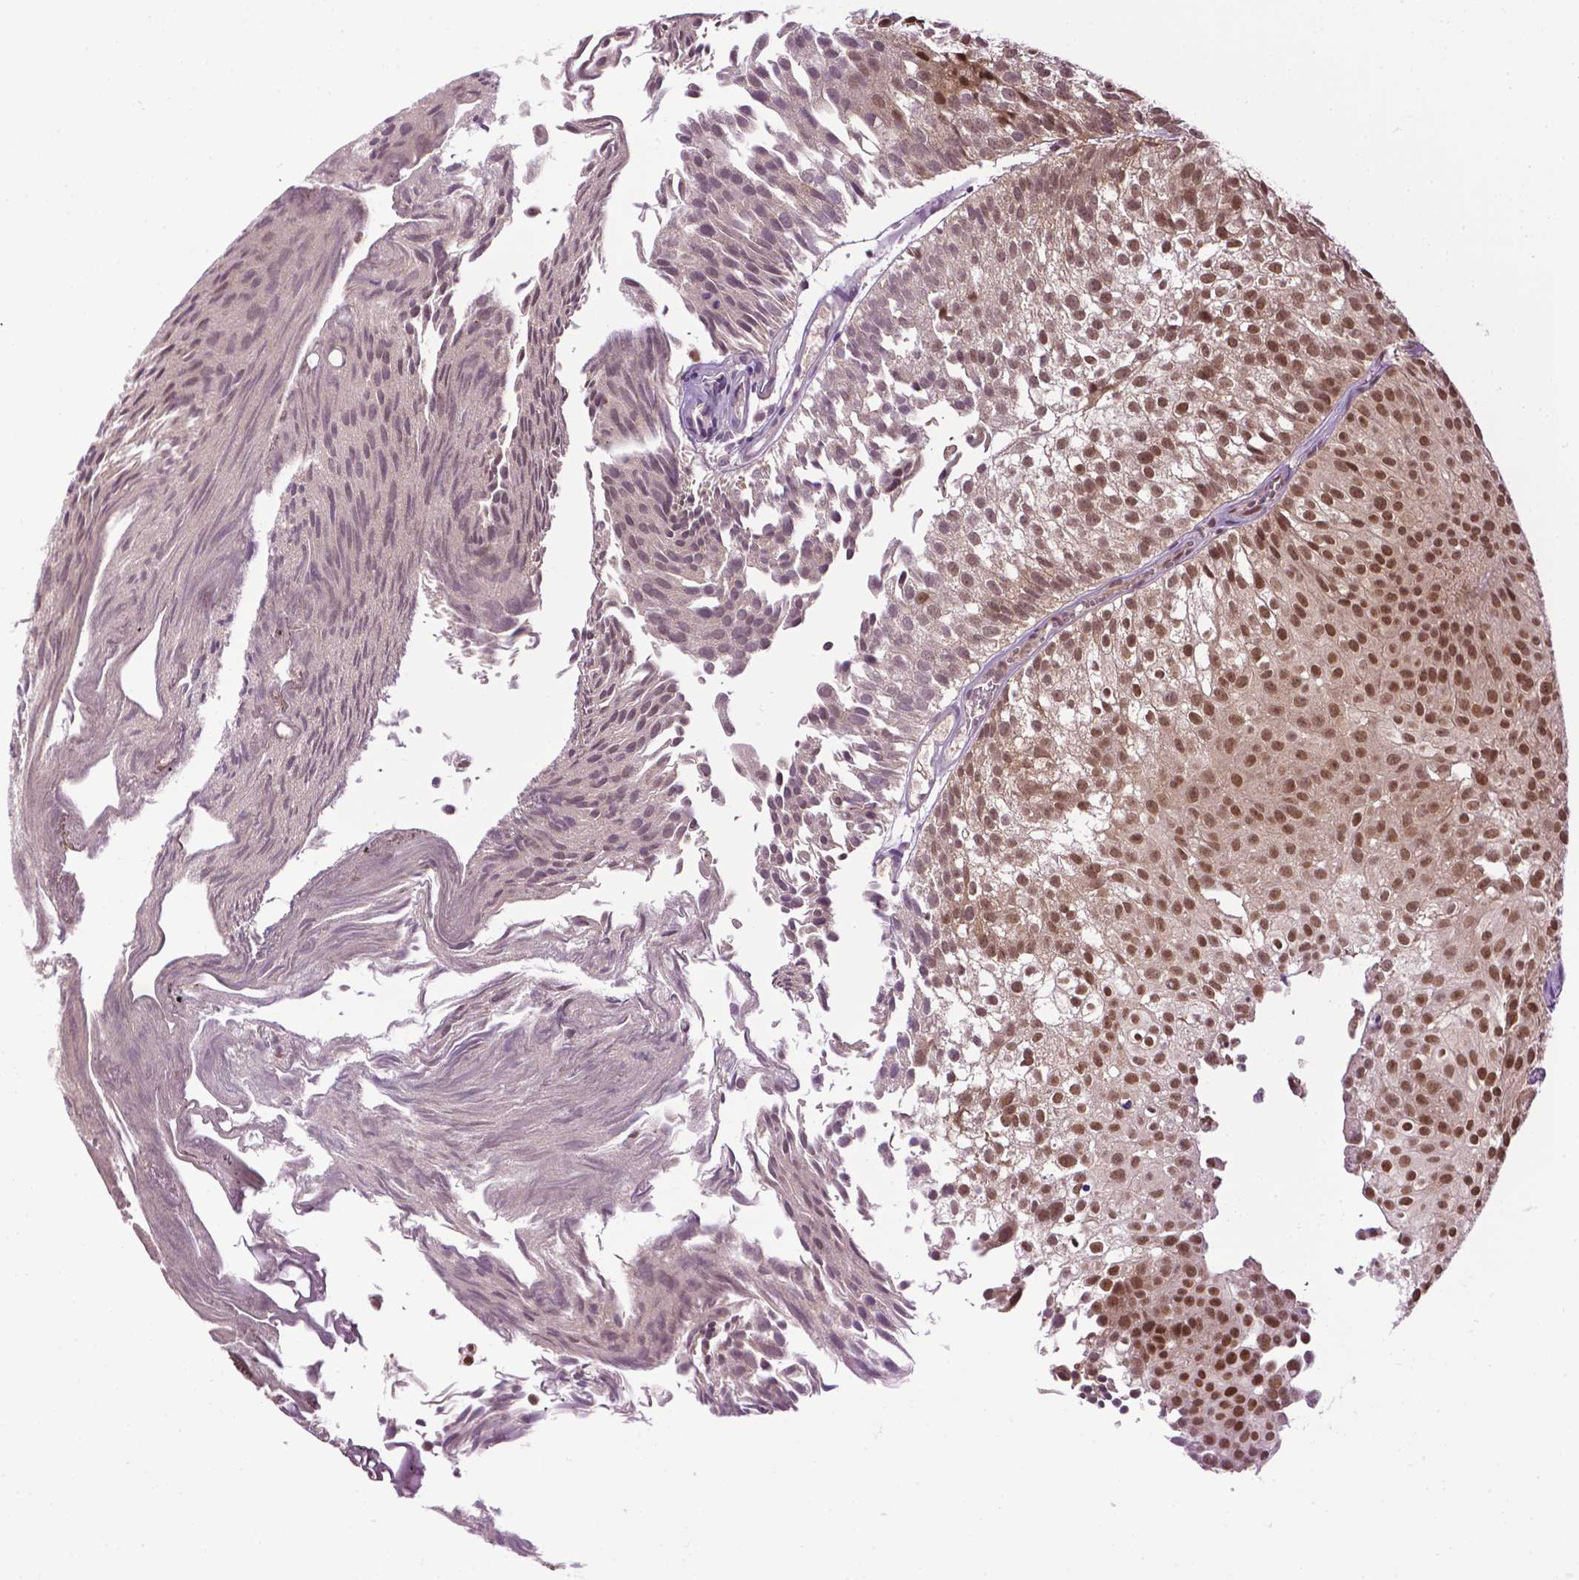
{"staining": {"intensity": "moderate", "quantity": ">75%", "location": "nuclear"}, "tissue": "urothelial cancer", "cell_type": "Tumor cells", "image_type": "cancer", "snomed": [{"axis": "morphology", "description": "Urothelial carcinoma, Low grade"}, {"axis": "topography", "description": "Urinary bladder"}], "caption": "Urothelial carcinoma (low-grade) stained with a protein marker displays moderate staining in tumor cells.", "gene": "UBQLN4", "patient": {"sex": "male", "age": 70}}